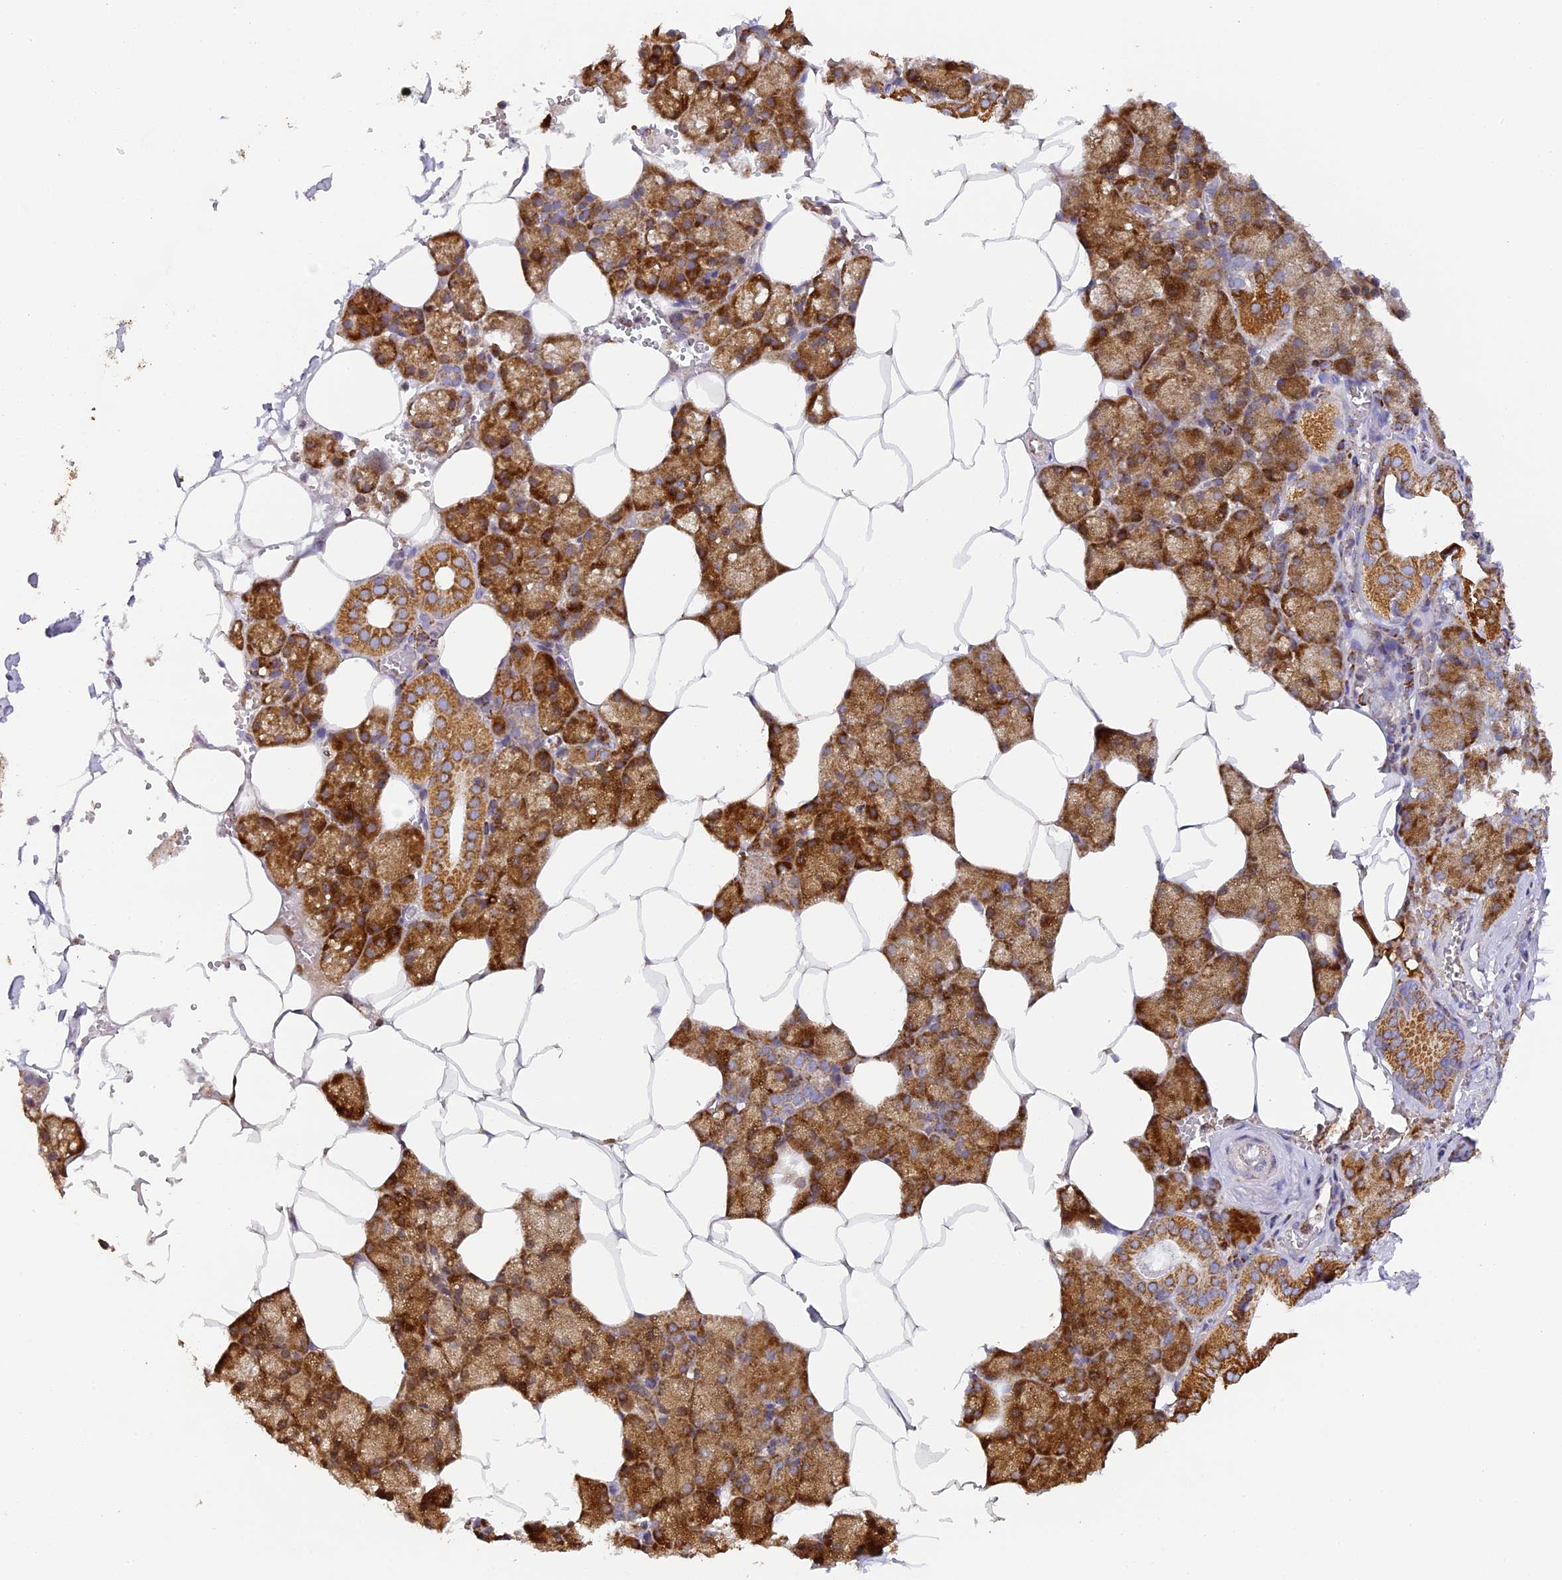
{"staining": {"intensity": "strong", "quantity": "25%-75%", "location": "cytoplasmic/membranous"}, "tissue": "salivary gland", "cell_type": "Glandular cells", "image_type": "normal", "snomed": [{"axis": "morphology", "description": "Normal tissue, NOS"}, {"axis": "topography", "description": "Salivary gland"}], "caption": "An immunohistochemistry (IHC) photomicrograph of unremarkable tissue is shown. Protein staining in brown highlights strong cytoplasmic/membranous positivity in salivary gland within glandular cells.", "gene": "STK17A", "patient": {"sex": "male", "age": 62}}